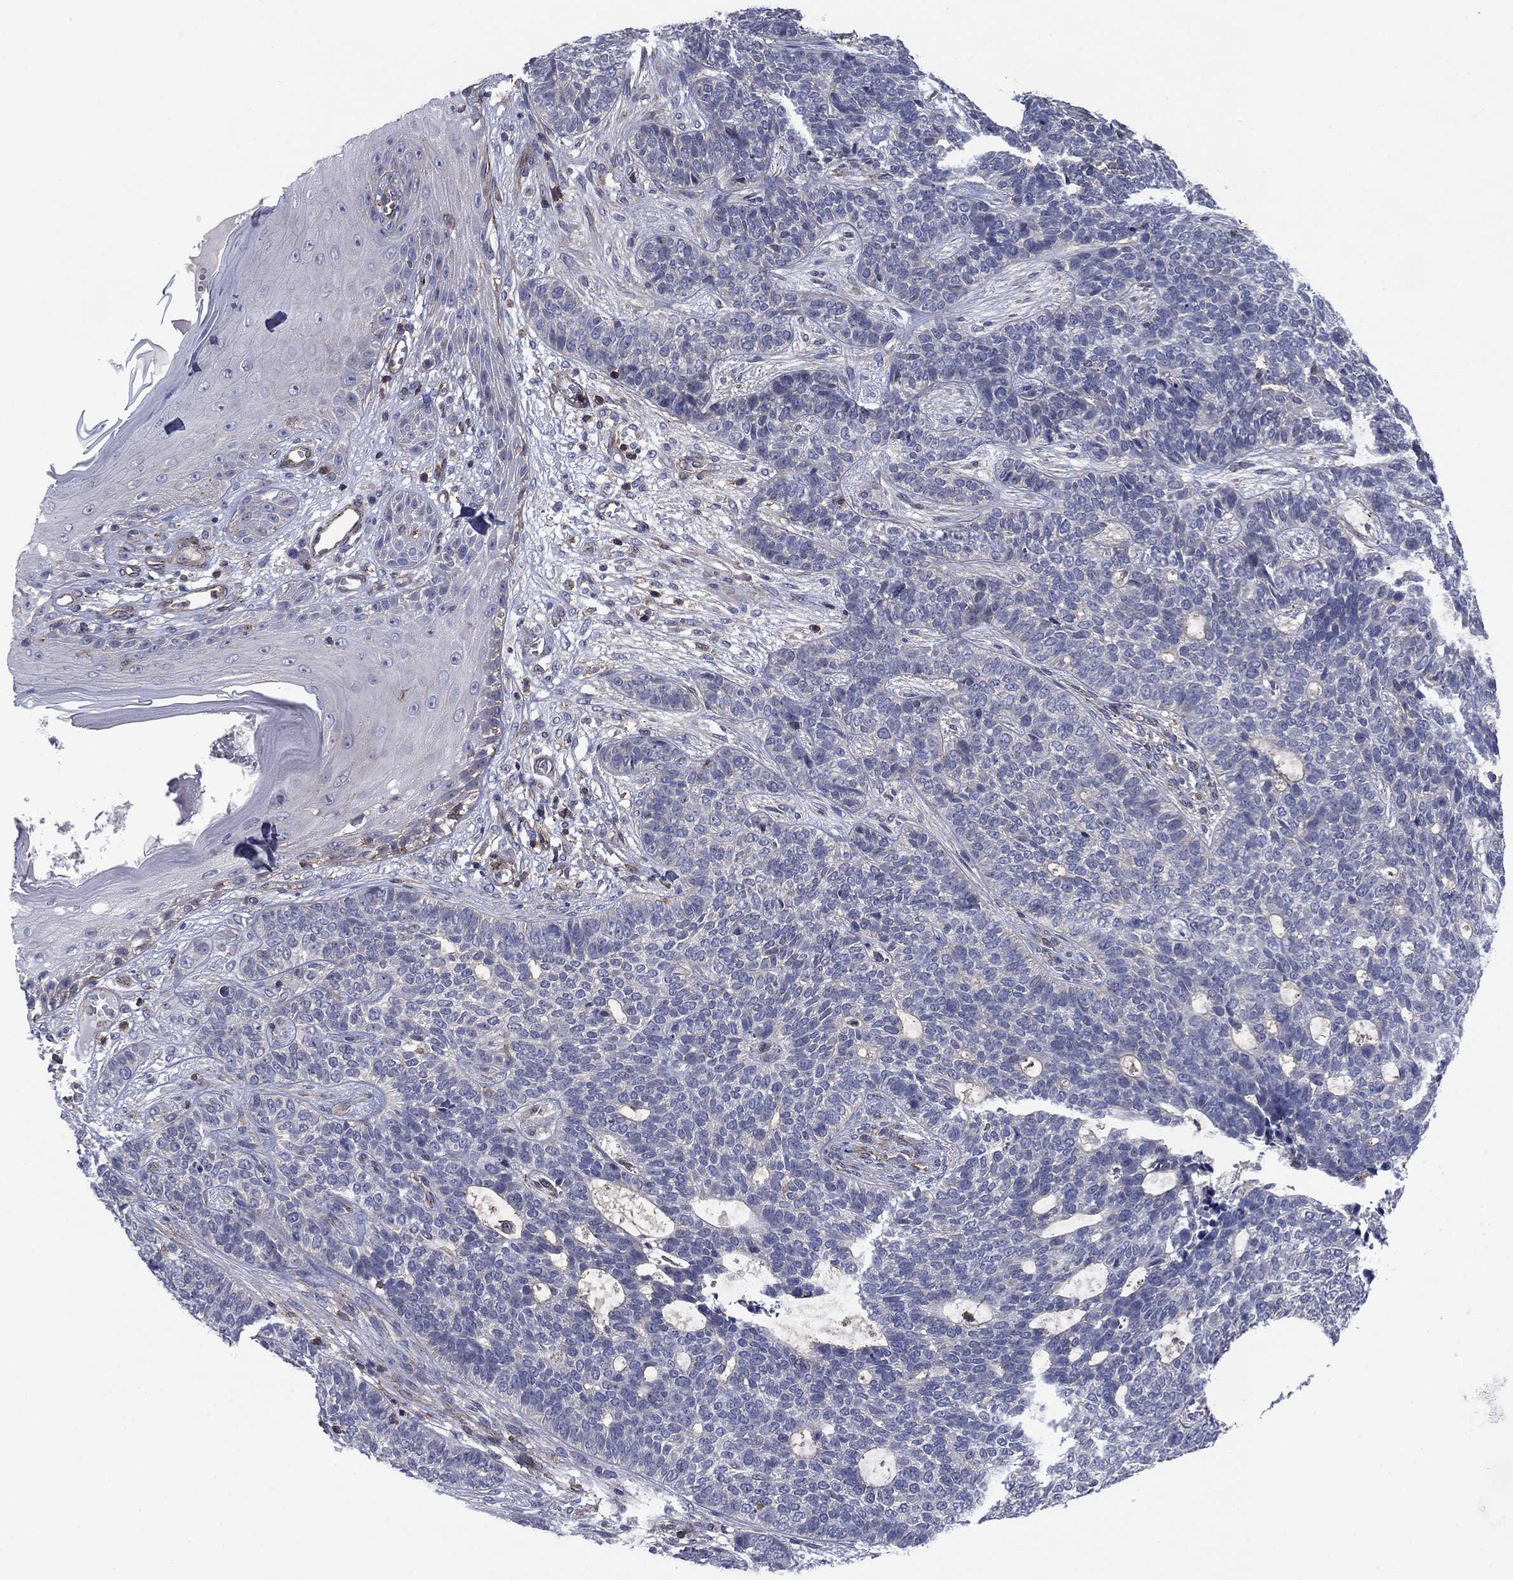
{"staining": {"intensity": "negative", "quantity": "none", "location": "none"}, "tissue": "skin cancer", "cell_type": "Tumor cells", "image_type": "cancer", "snomed": [{"axis": "morphology", "description": "Basal cell carcinoma"}, {"axis": "topography", "description": "Skin"}], "caption": "Immunohistochemical staining of human skin basal cell carcinoma shows no significant positivity in tumor cells.", "gene": "PSD4", "patient": {"sex": "female", "age": 69}}